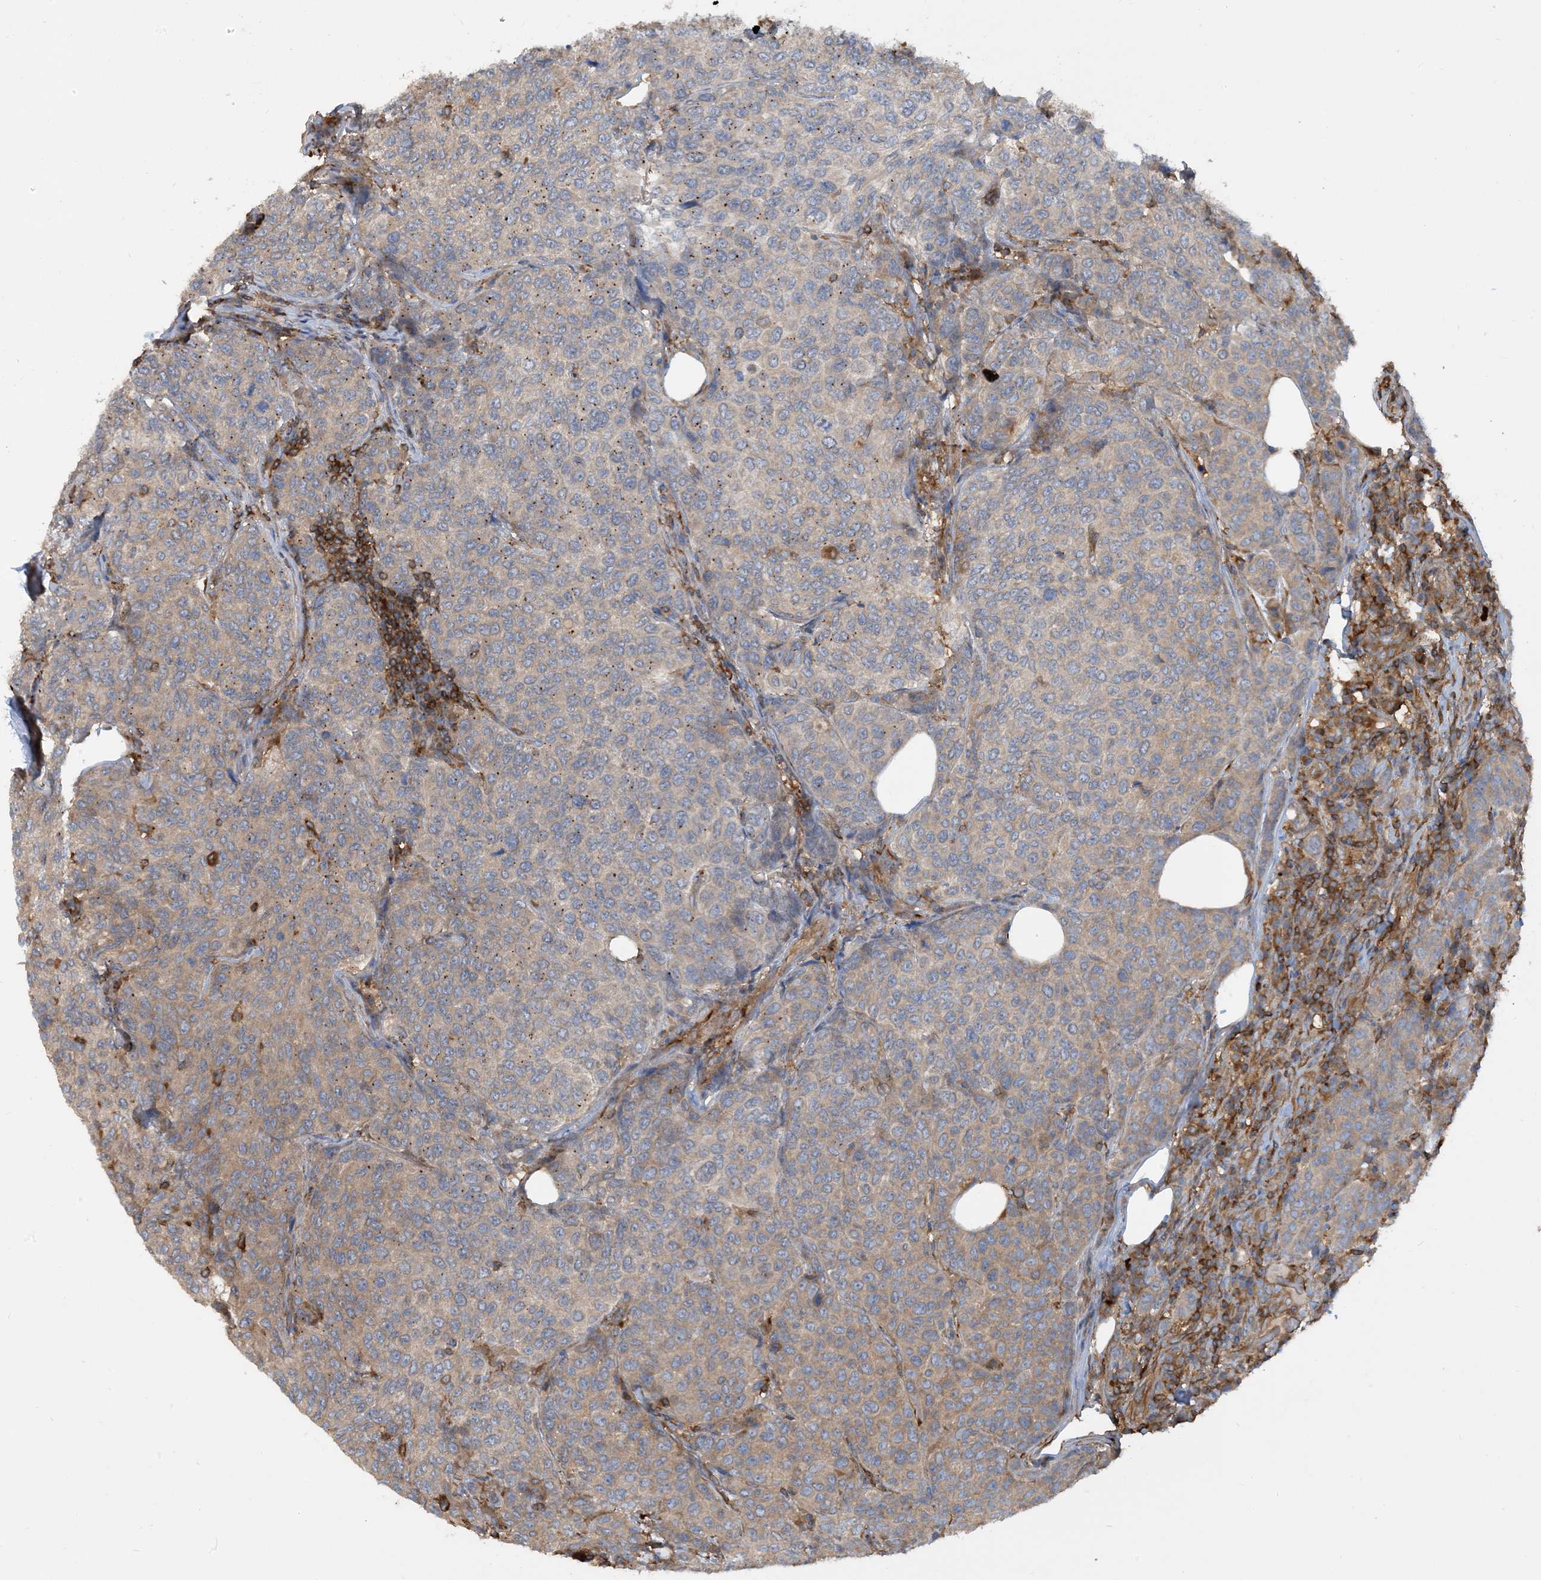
{"staining": {"intensity": "weak", "quantity": "25%-75%", "location": "cytoplasmic/membranous"}, "tissue": "breast cancer", "cell_type": "Tumor cells", "image_type": "cancer", "snomed": [{"axis": "morphology", "description": "Duct carcinoma"}, {"axis": "topography", "description": "Breast"}], "caption": "Brown immunohistochemical staining in human breast invasive ductal carcinoma exhibits weak cytoplasmic/membranous positivity in approximately 25%-75% of tumor cells.", "gene": "SFMBT2", "patient": {"sex": "female", "age": 55}}